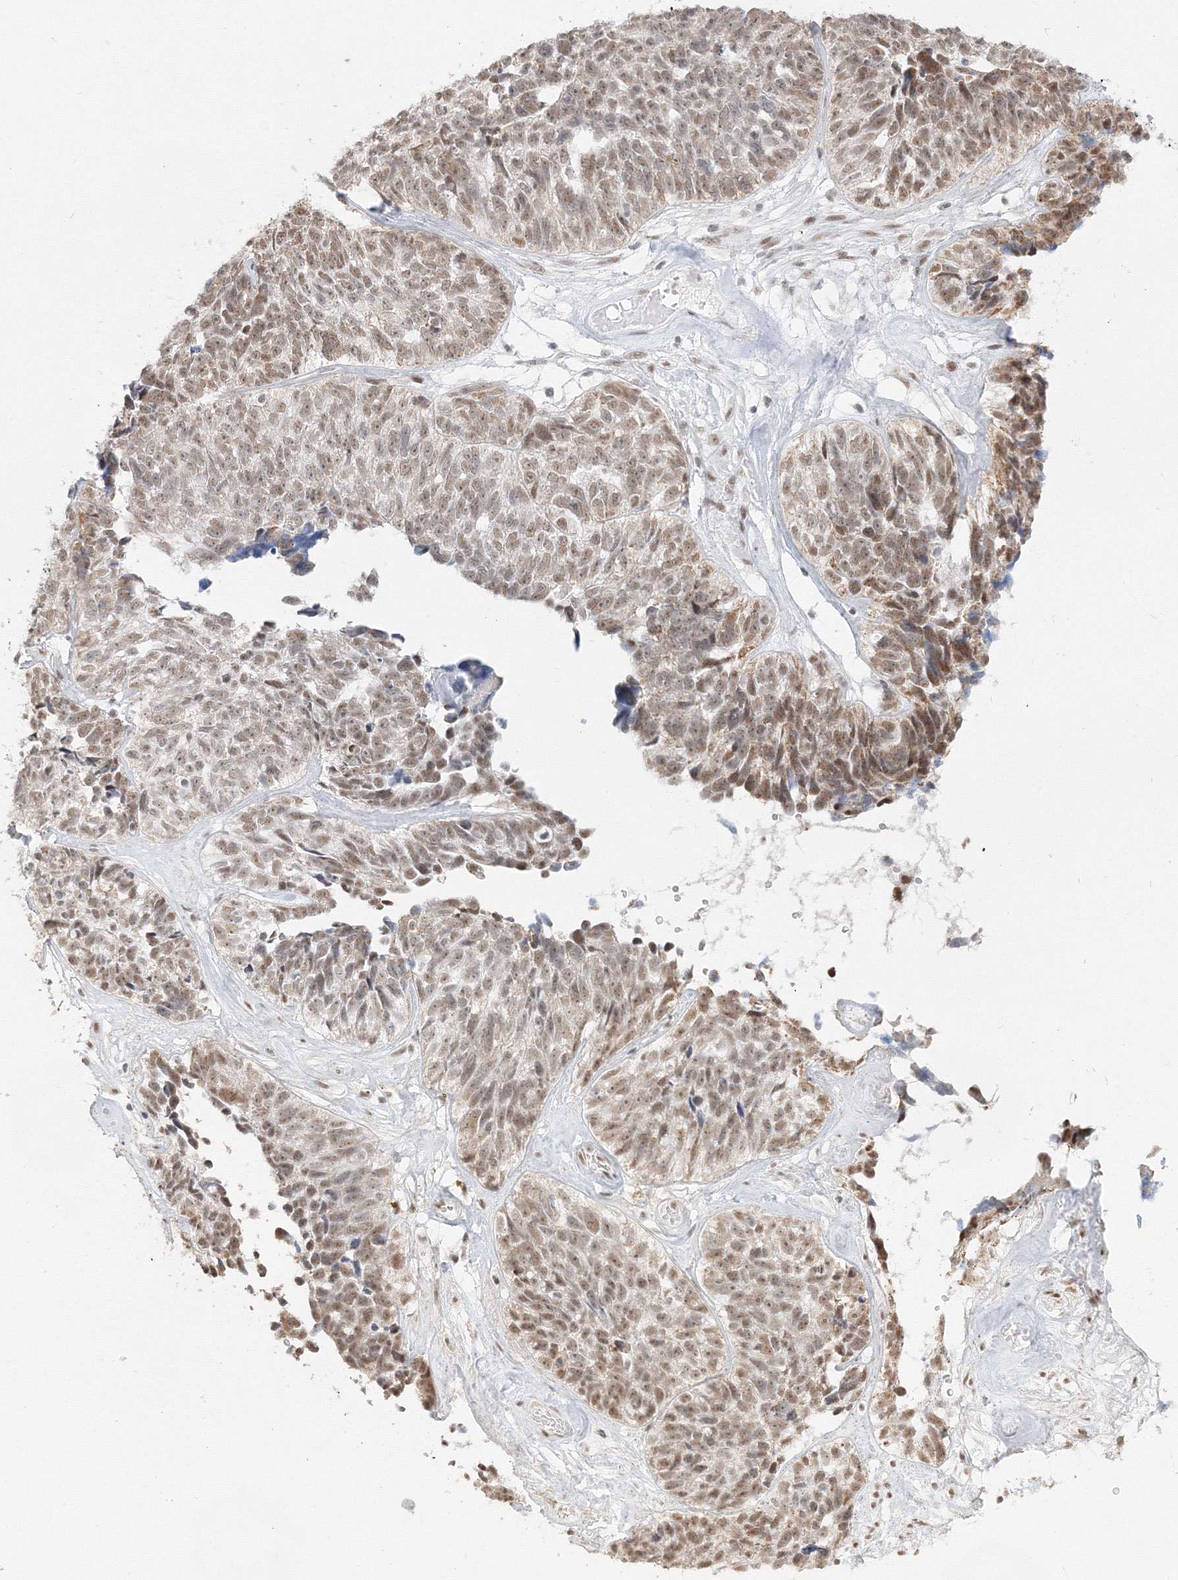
{"staining": {"intensity": "moderate", "quantity": ">75%", "location": "nuclear"}, "tissue": "ovarian cancer", "cell_type": "Tumor cells", "image_type": "cancer", "snomed": [{"axis": "morphology", "description": "Cystadenocarcinoma, serous, NOS"}, {"axis": "topography", "description": "Ovary"}], "caption": "DAB immunohistochemical staining of human serous cystadenocarcinoma (ovarian) demonstrates moderate nuclear protein staining in approximately >75% of tumor cells.", "gene": "PPP4R2", "patient": {"sex": "female", "age": 79}}